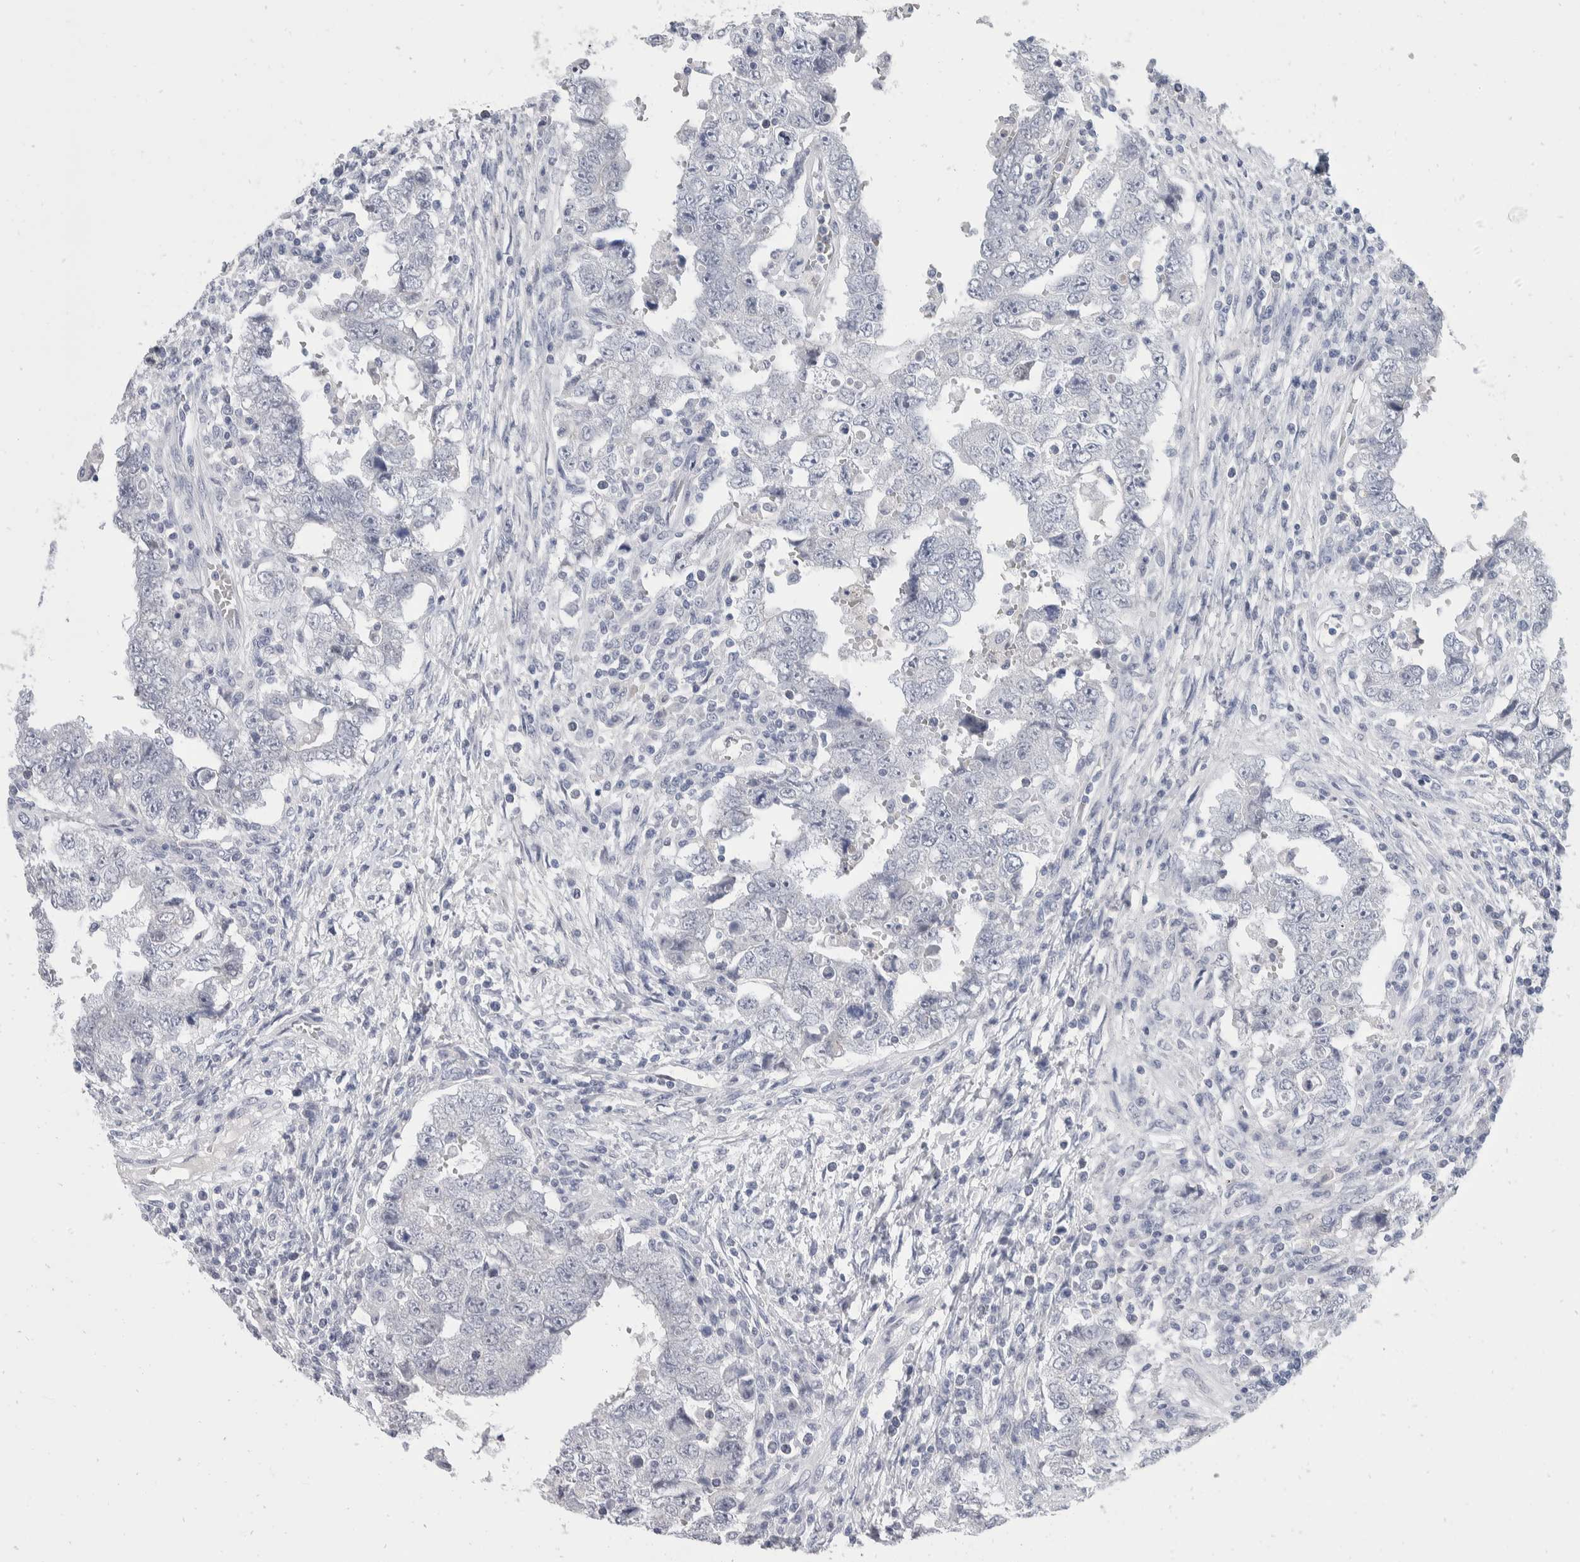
{"staining": {"intensity": "negative", "quantity": "none", "location": "none"}, "tissue": "testis cancer", "cell_type": "Tumor cells", "image_type": "cancer", "snomed": [{"axis": "morphology", "description": "Carcinoma, Embryonal, NOS"}, {"axis": "topography", "description": "Testis"}], "caption": "Tumor cells are negative for protein expression in human testis cancer.", "gene": "CATSPERD", "patient": {"sex": "male", "age": 26}}